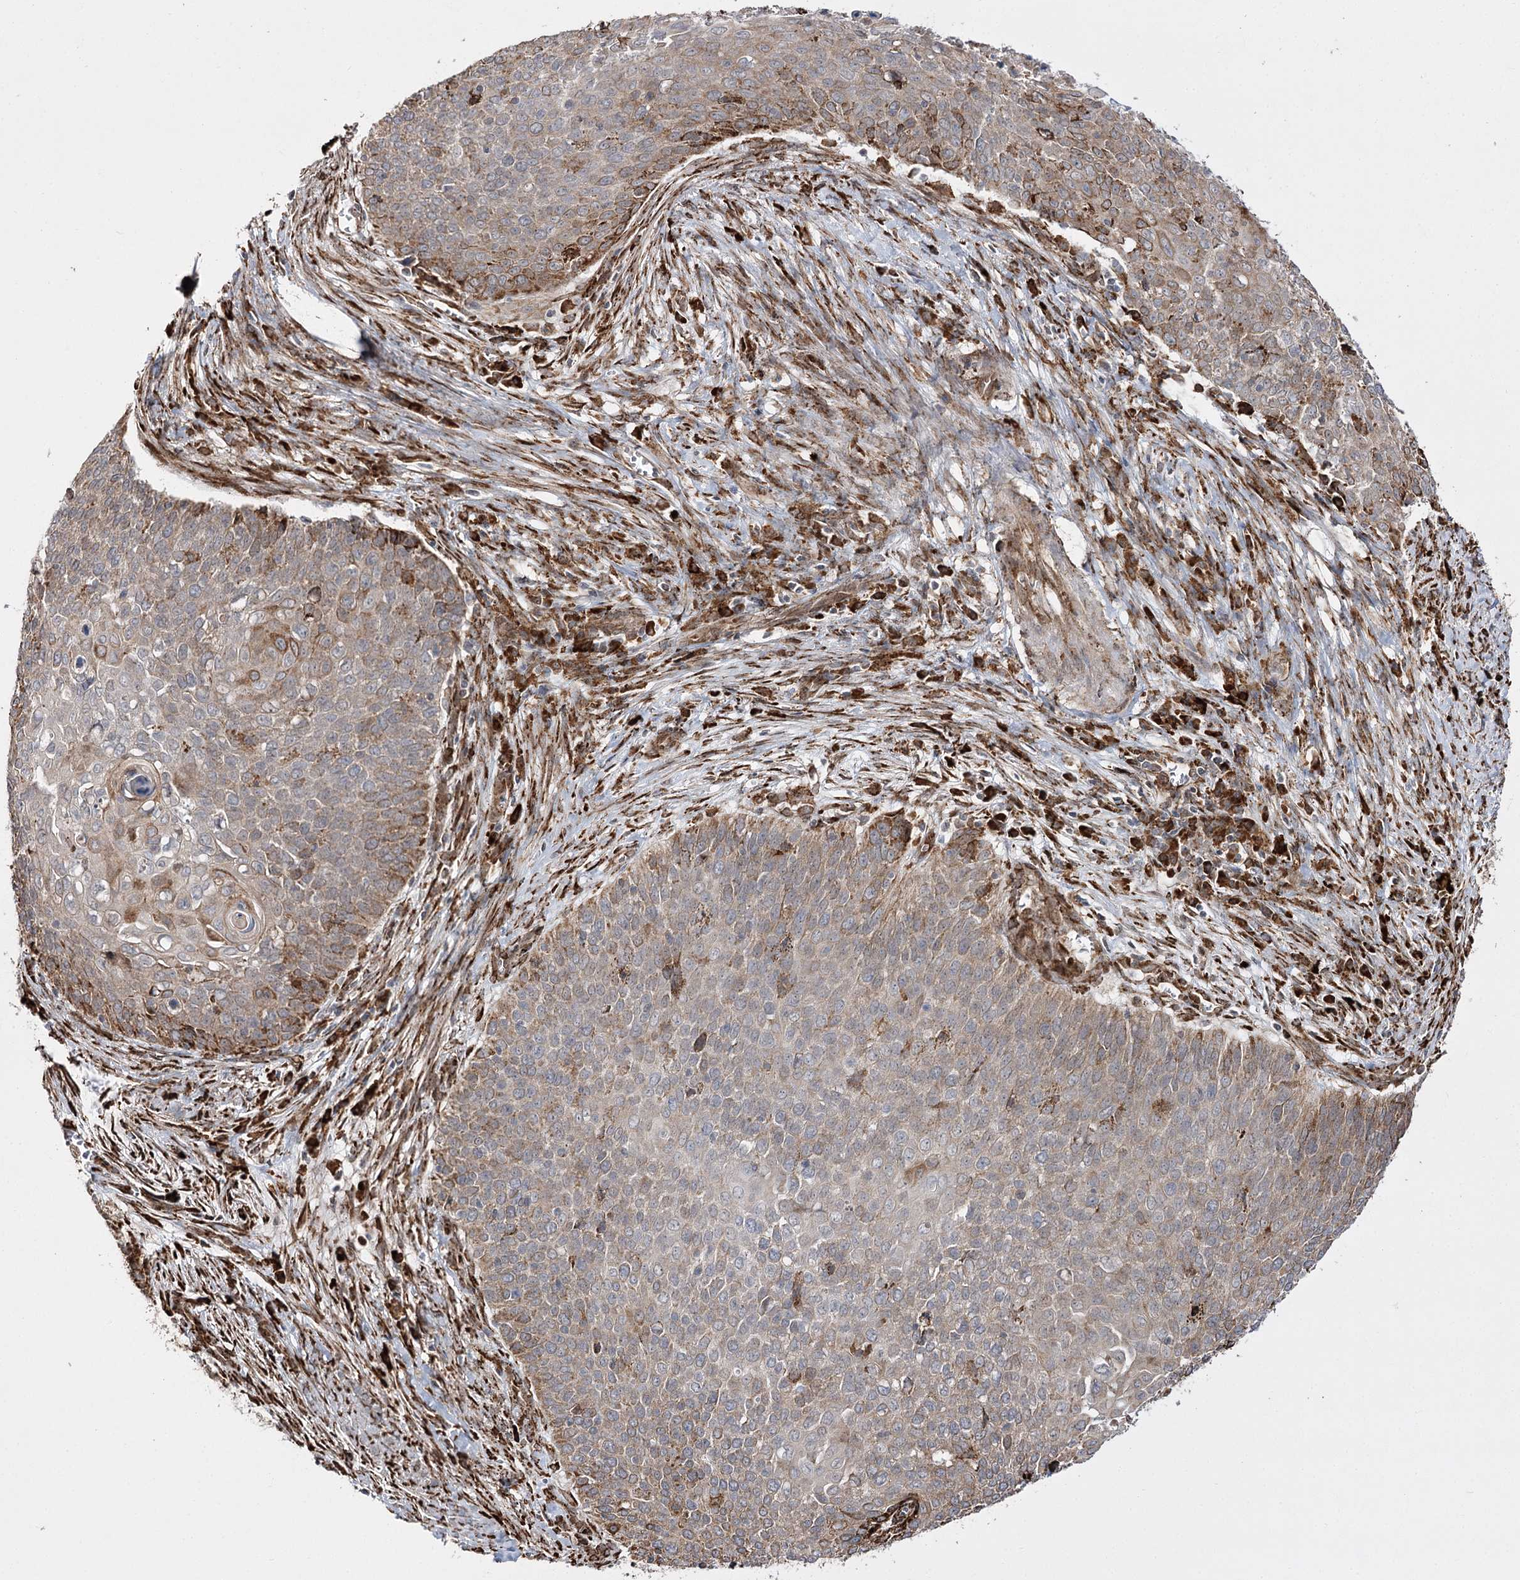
{"staining": {"intensity": "weak", "quantity": "25%-75%", "location": "cytoplasmic/membranous"}, "tissue": "cervical cancer", "cell_type": "Tumor cells", "image_type": "cancer", "snomed": [{"axis": "morphology", "description": "Squamous cell carcinoma, NOS"}, {"axis": "topography", "description": "Cervix"}], "caption": "Tumor cells demonstrate low levels of weak cytoplasmic/membranous positivity in about 25%-75% of cells in squamous cell carcinoma (cervical). The protein of interest is stained brown, and the nuclei are stained in blue (DAB IHC with brightfield microscopy, high magnification).", "gene": "FANCL", "patient": {"sex": "female", "age": 39}}